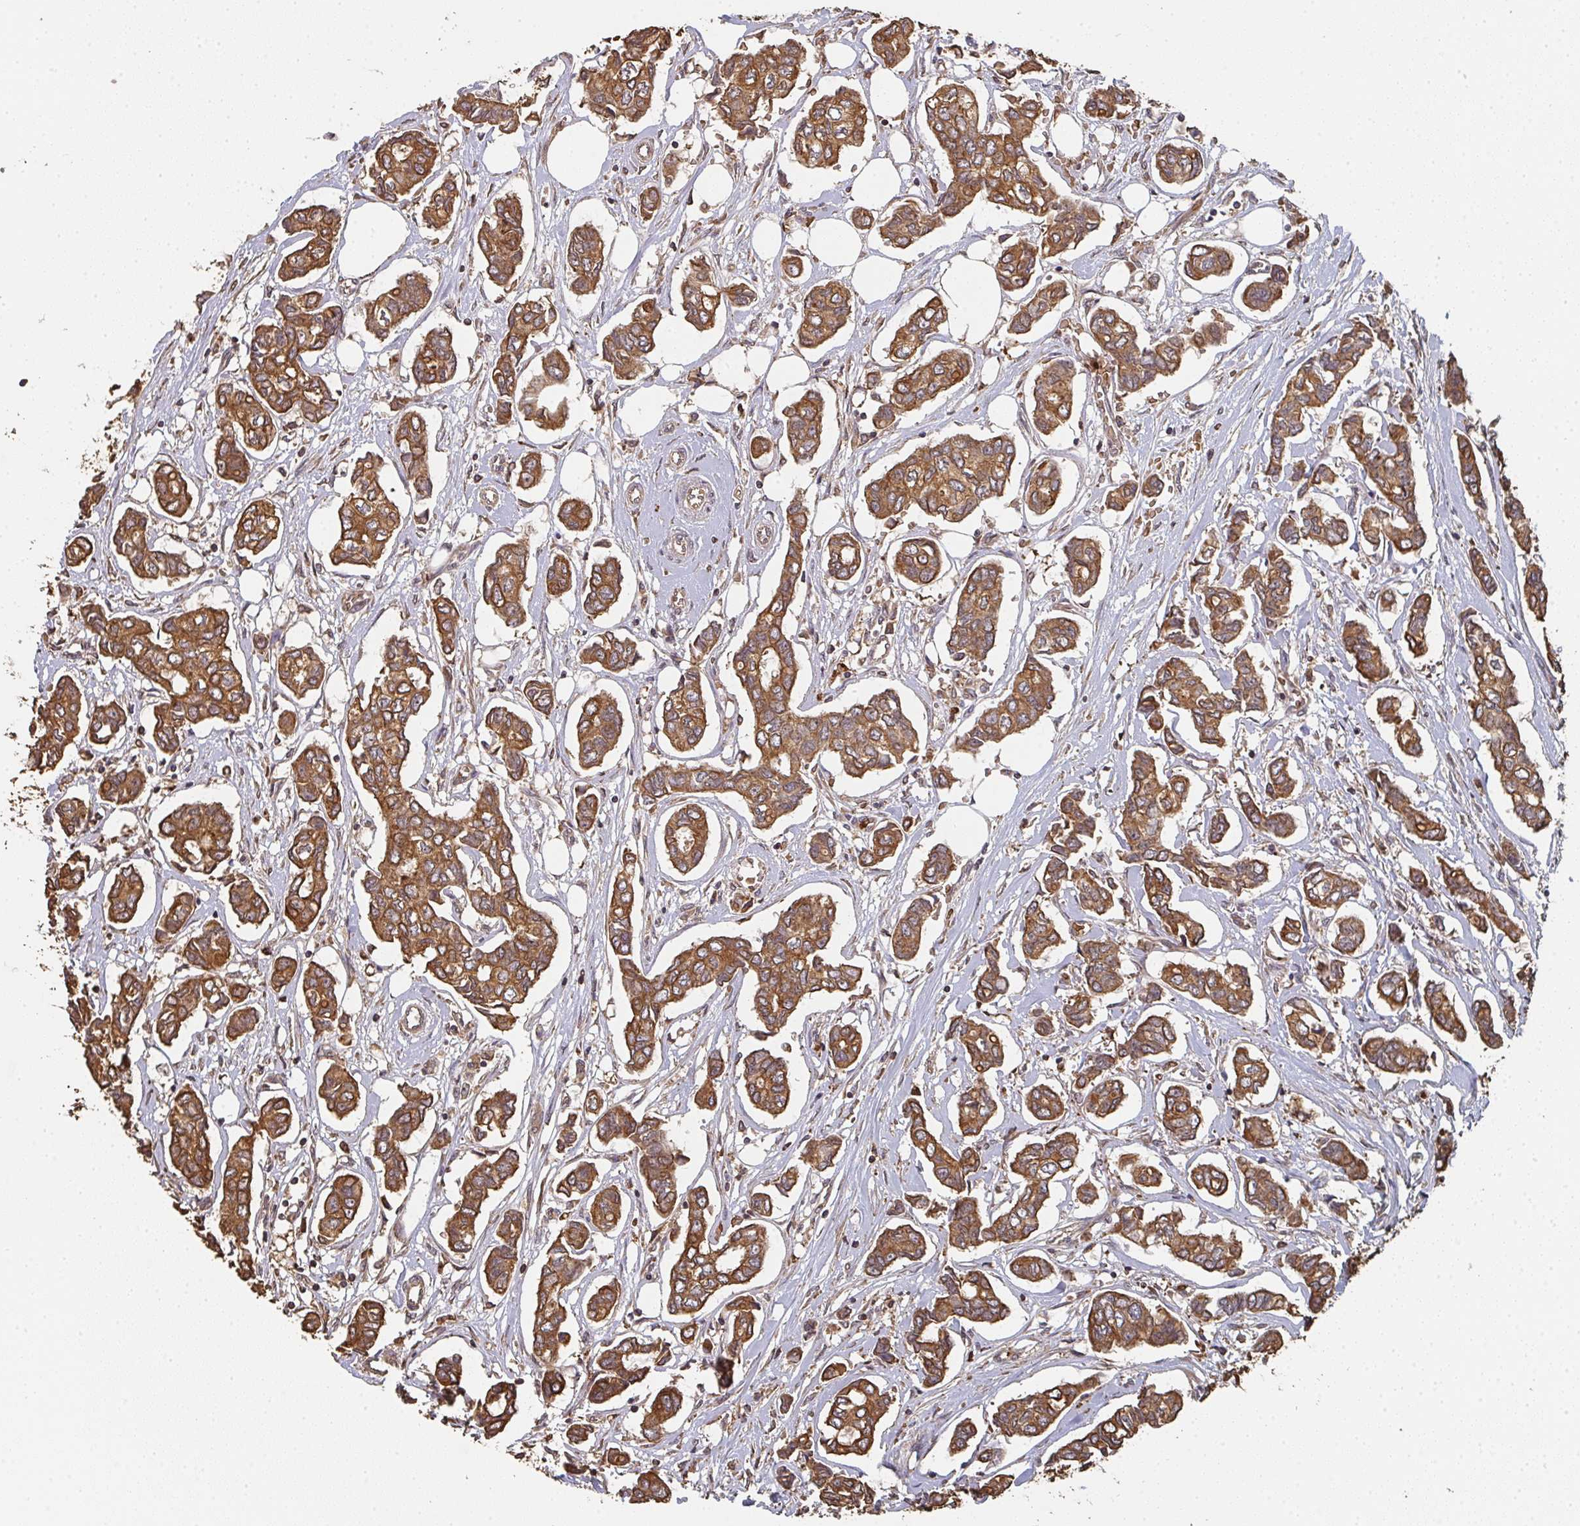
{"staining": {"intensity": "strong", "quantity": ">75%", "location": "cytoplasmic/membranous"}, "tissue": "breast cancer", "cell_type": "Tumor cells", "image_type": "cancer", "snomed": [{"axis": "morphology", "description": "Duct carcinoma"}, {"axis": "topography", "description": "Breast"}], "caption": "DAB (3,3'-diaminobenzidine) immunohistochemical staining of breast cancer reveals strong cytoplasmic/membranous protein positivity in approximately >75% of tumor cells.", "gene": "POLG", "patient": {"sex": "female", "age": 73}}